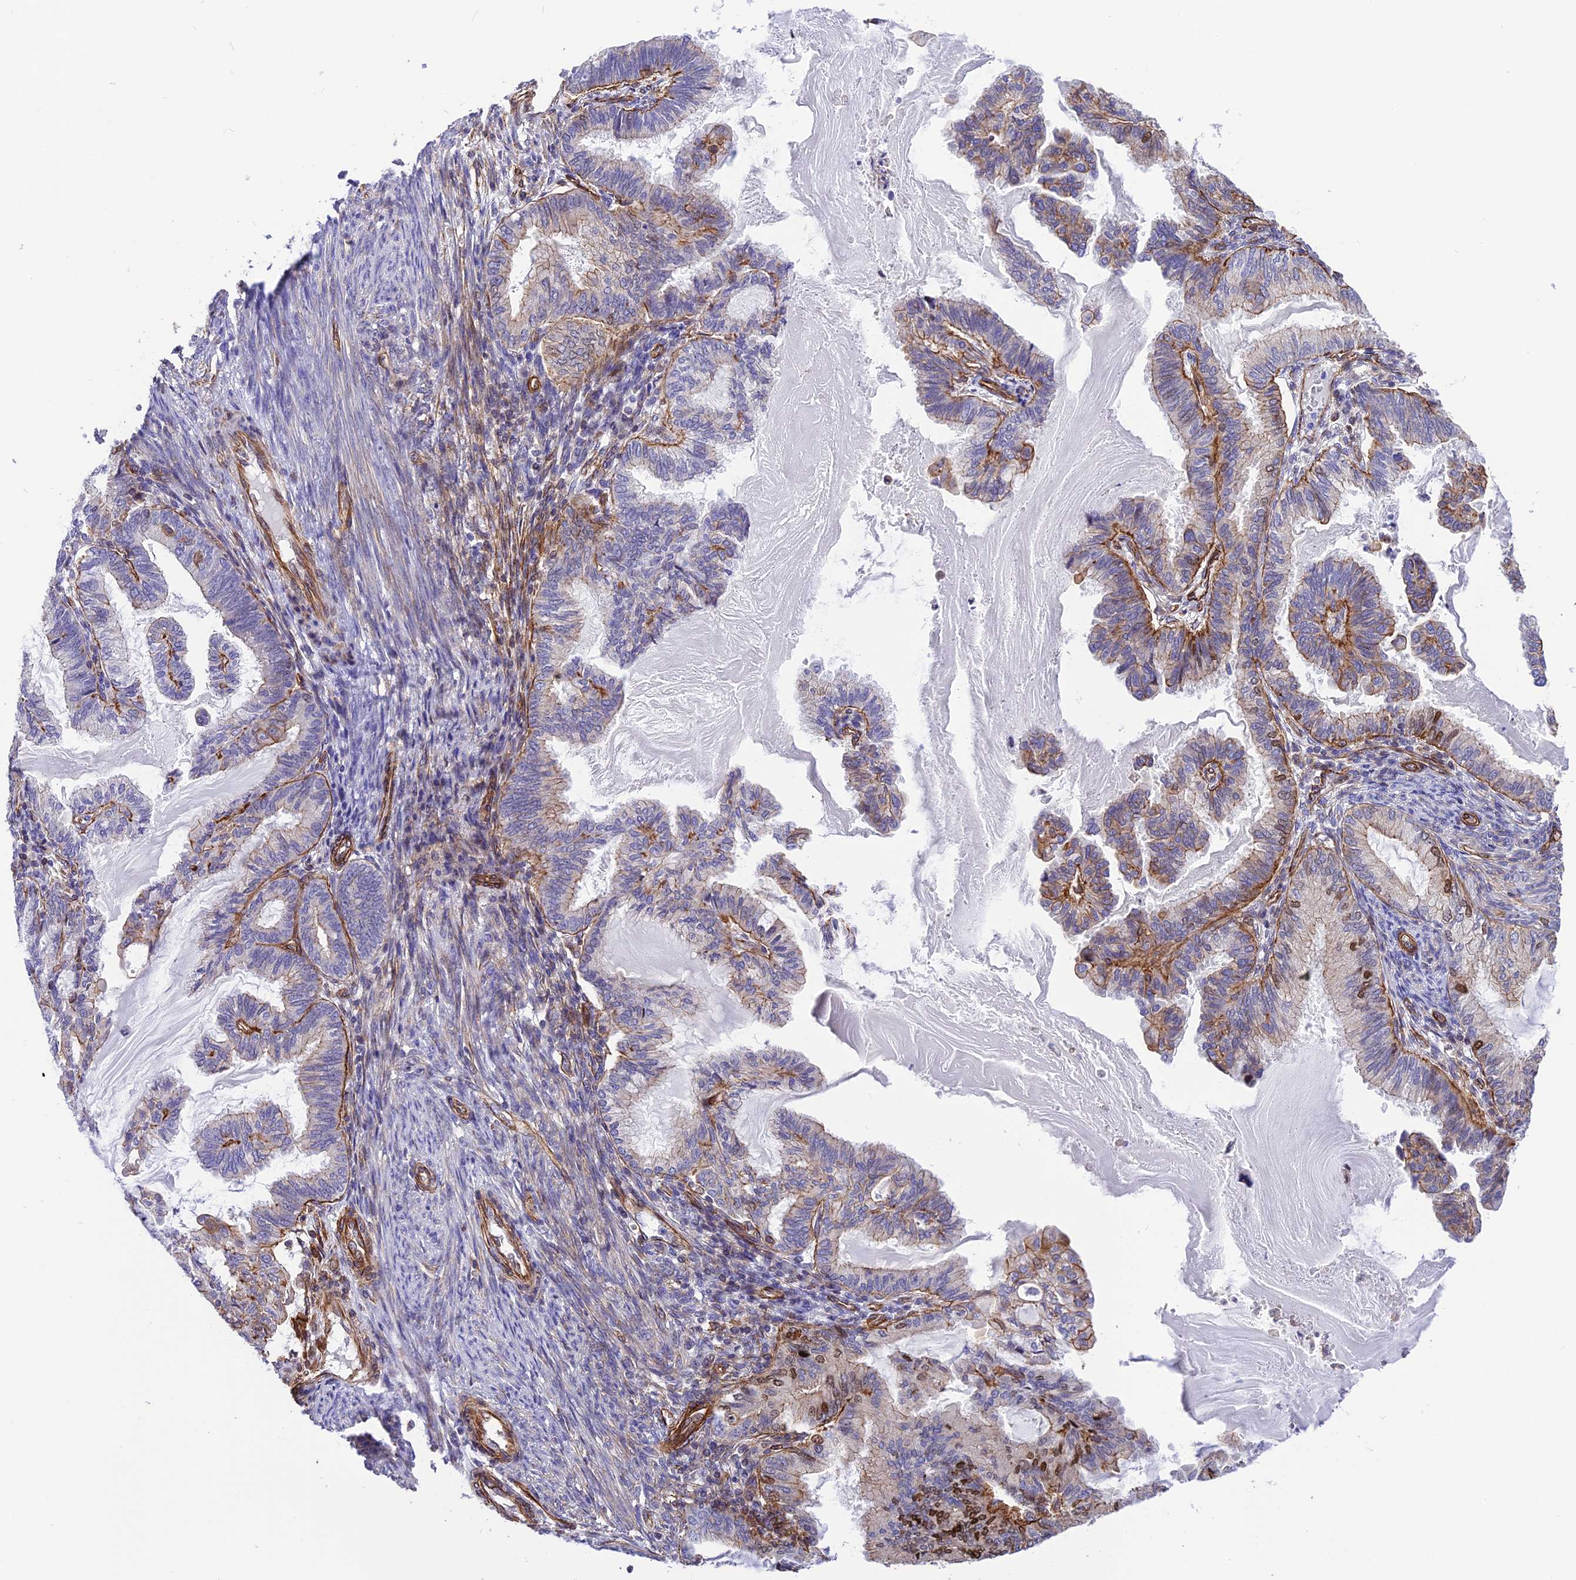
{"staining": {"intensity": "moderate", "quantity": "<25%", "location": "cytoplasmic/membranous"}, "tissue": "endometrial cancer", "cell_type": "Tumor cells", "image_type": "cancer", "snomed": [{"axis": "morphology", "description": "Adenocarcinoma, NOS"}, {"axis": "topography", "description": "Endometrium"}], "caption": "Endometrial adenocarcinoma was stained to show a protein in brown. There is low levels of moderate cytoplasmic/membranous staining in about <25% of tumor cells. (Stains: DAB (3,3'-diaminobenzidine) in brown, nuclei in blue, Microscopy: brightfield microscopy at high magnification).", "gene": "R3HDM4", "patient": {"sex": "female", "age": 86}}